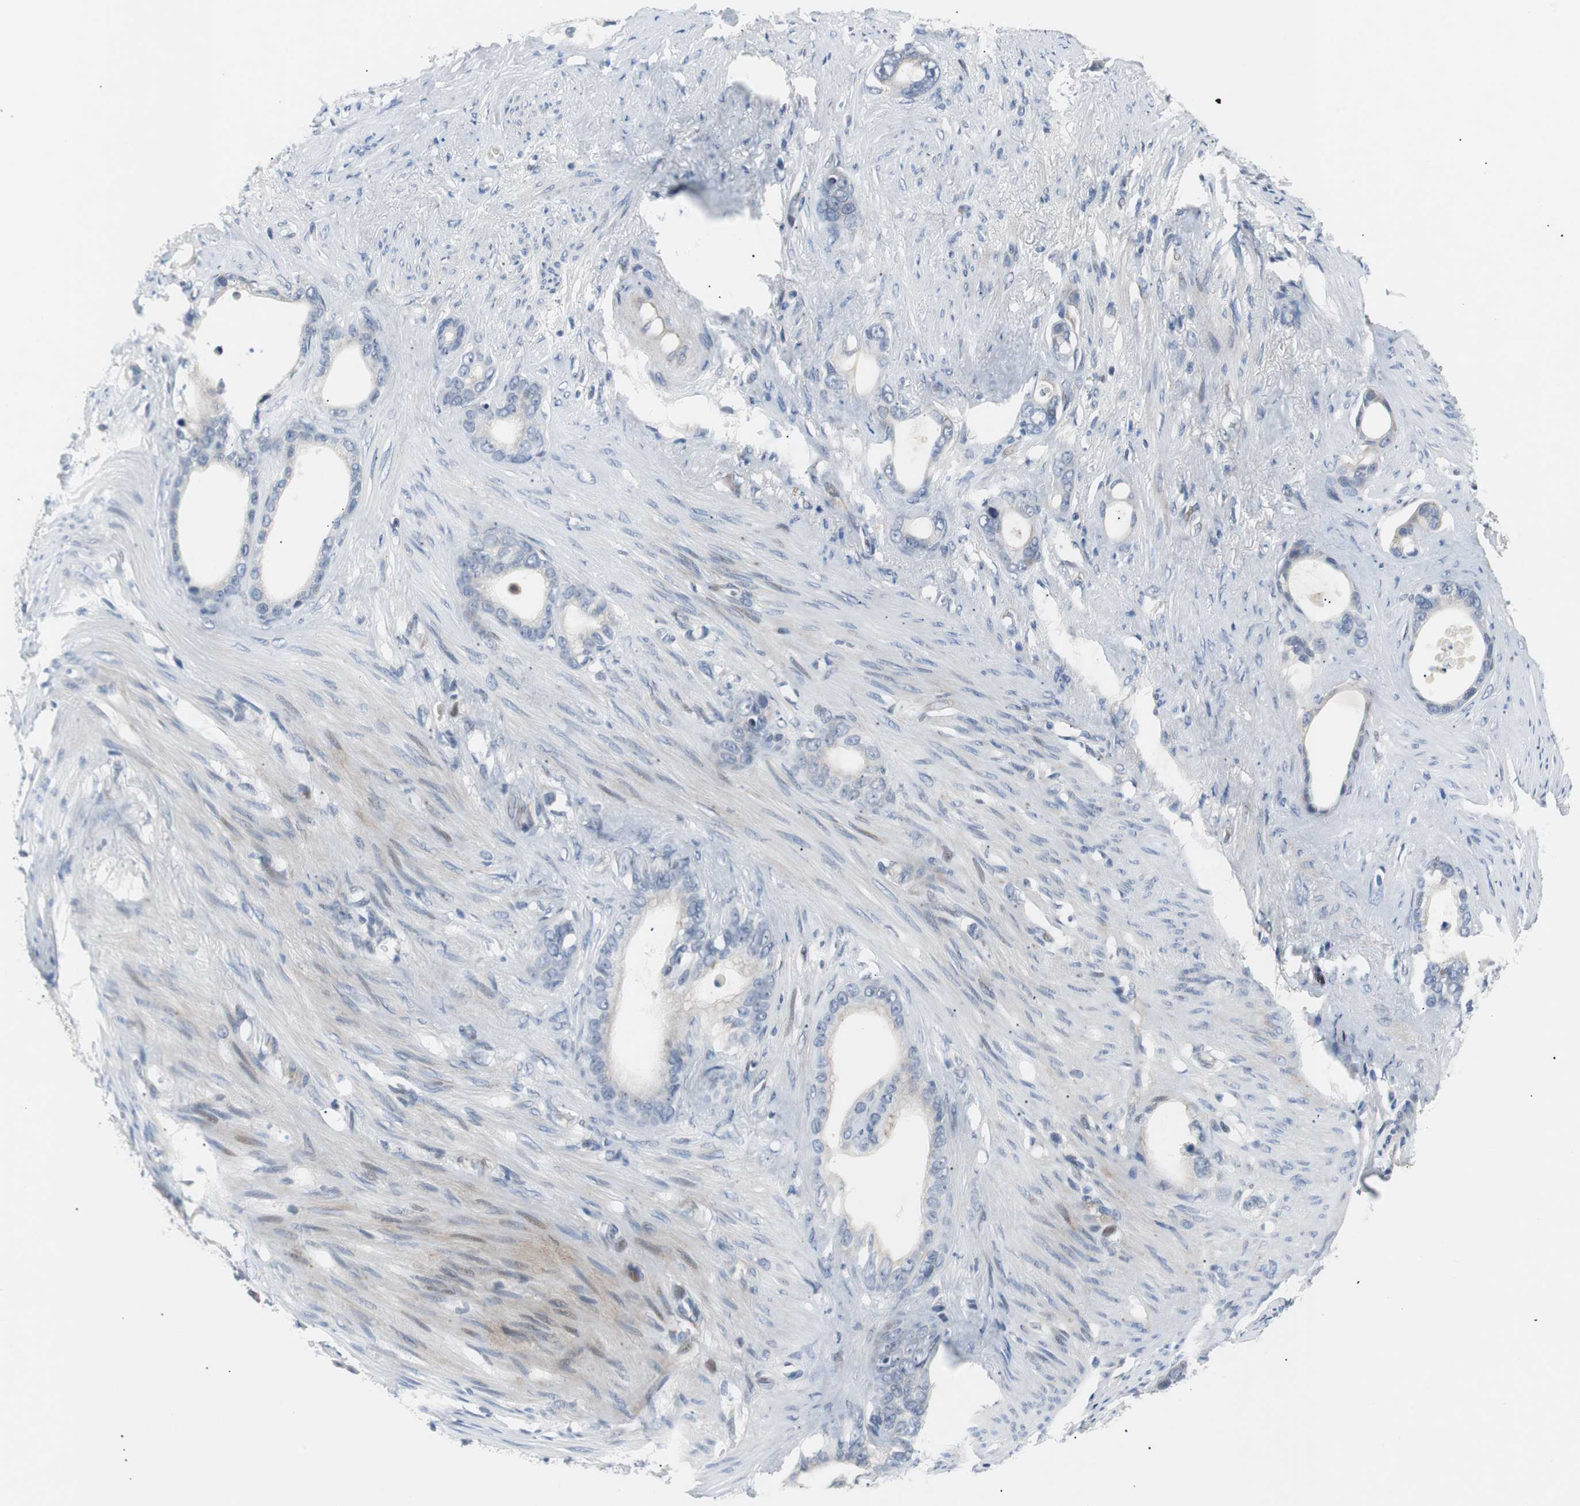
{"staining": {"intensity": "weak", "quantity": "<25%", "location": "cytoplasmic/membranous"}, "tissue": "stomach cancer", "cell_type": "Tumor cells", "image_type": "cancer", "snomed": [{"axis": "morphology", "description": "Adenocarcinoma, NOS"}, {"axis": "topography", "description": "Stomach"}], "caption": "Immunohistochemistry (IHC) image of stomach cancer stained for a protein (brown), which exhibits no positivity in tumor cells.", "gene": "MAP2K4", "patient": {"sex": "female", "age": 75}}